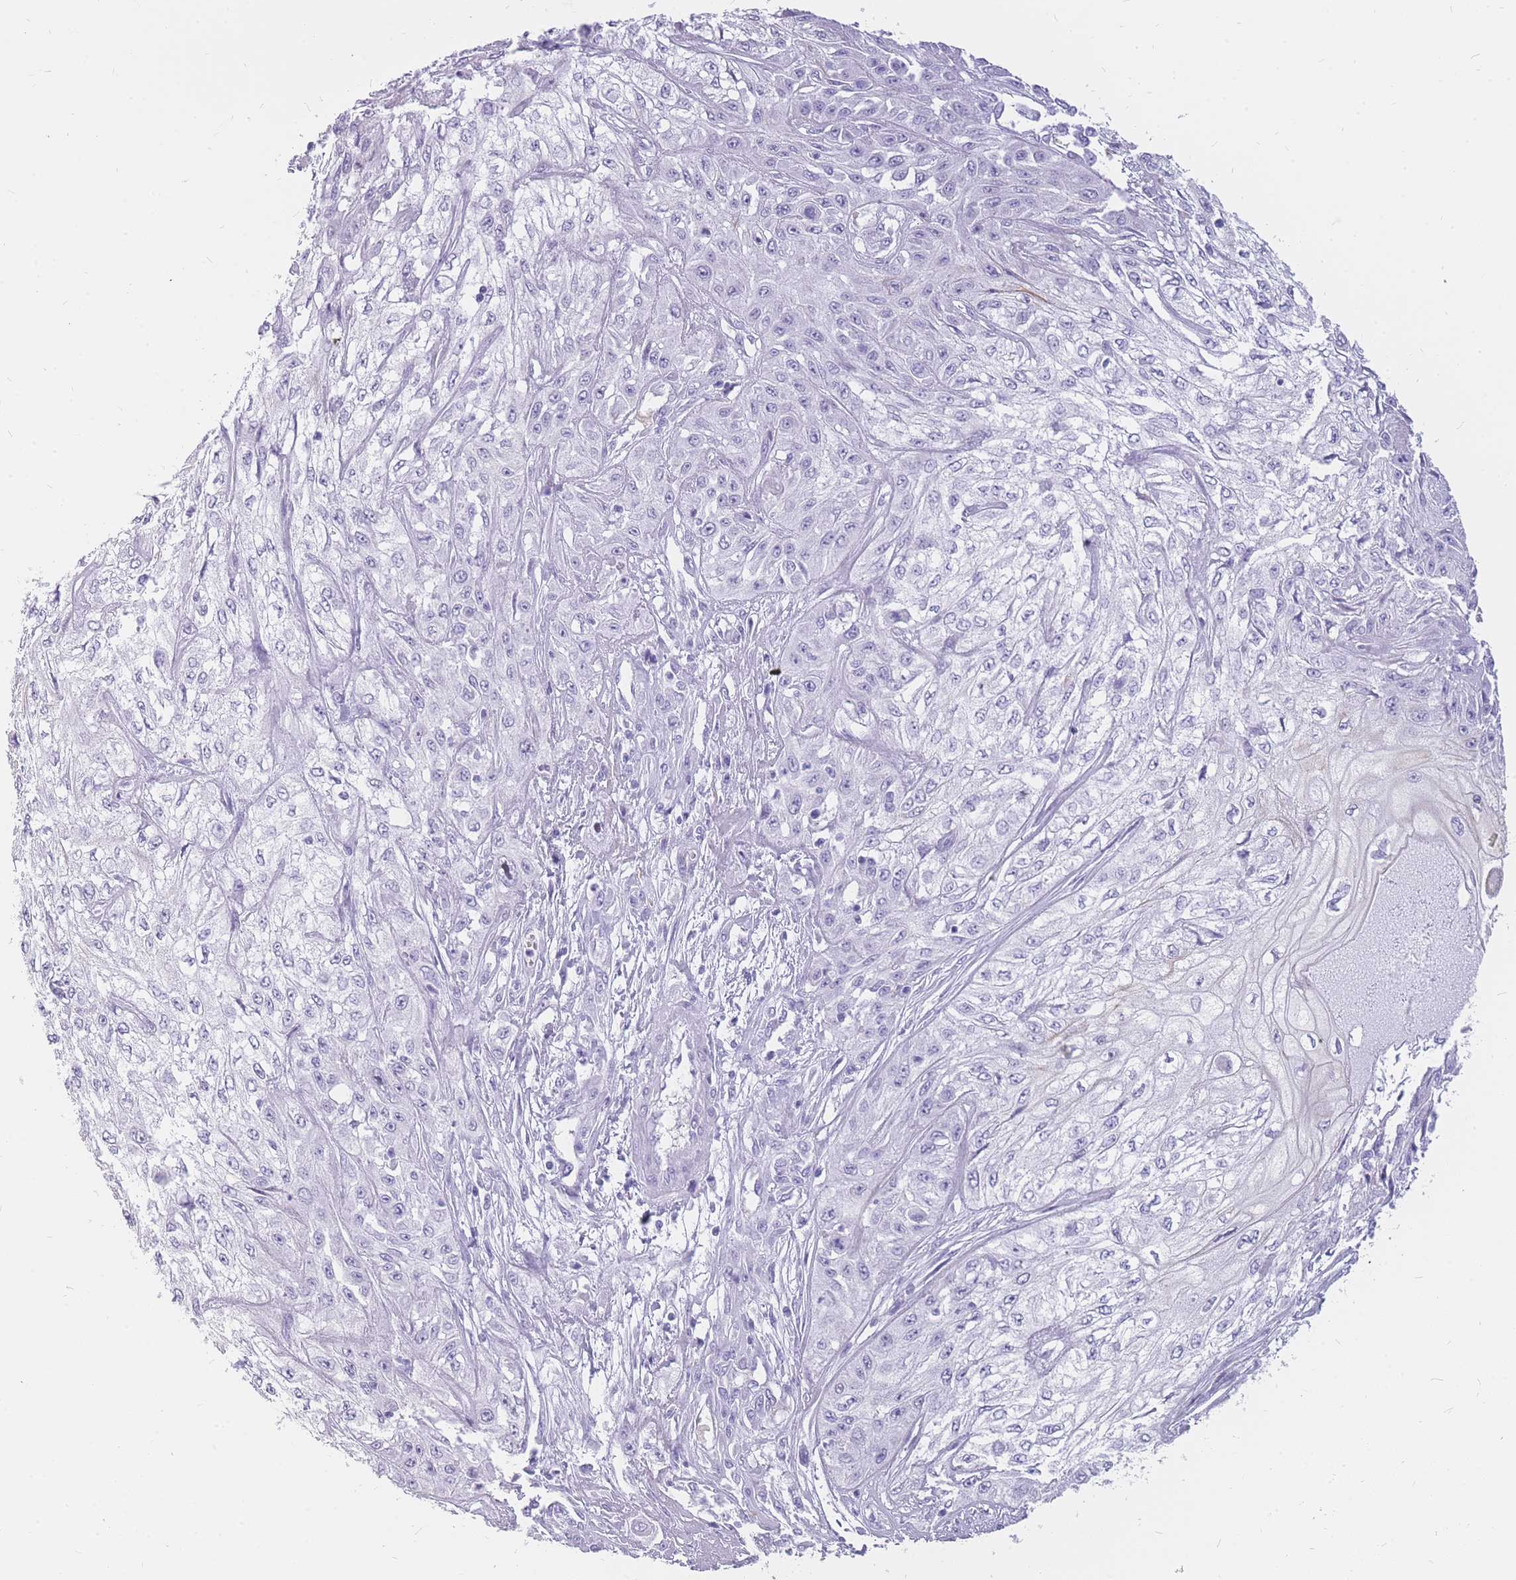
{"staining": {"intensity": "negative", "quantity": "none", "location": "none"}, "tissue": "skin cancer", "cell_type": "Tumor cells", "image_type": "cancer", "snomed": [{"axis": "morphology", "description": "Squamous cell carcinoma, NOS"}, {"axis": "morphology", "description": "Squamous cell carcinoma, metastatic, NOS"}, {"axis": "topography", "description": "Skin"}, {"axis": "topography", "description": "Lymph node"}], "caption": "Photomicrograph shows no significant protein staining in tumor cells of squamous cell carcinoma (skin).", "gene": "INS", "patient": {"sex": "male", "age": 75}}